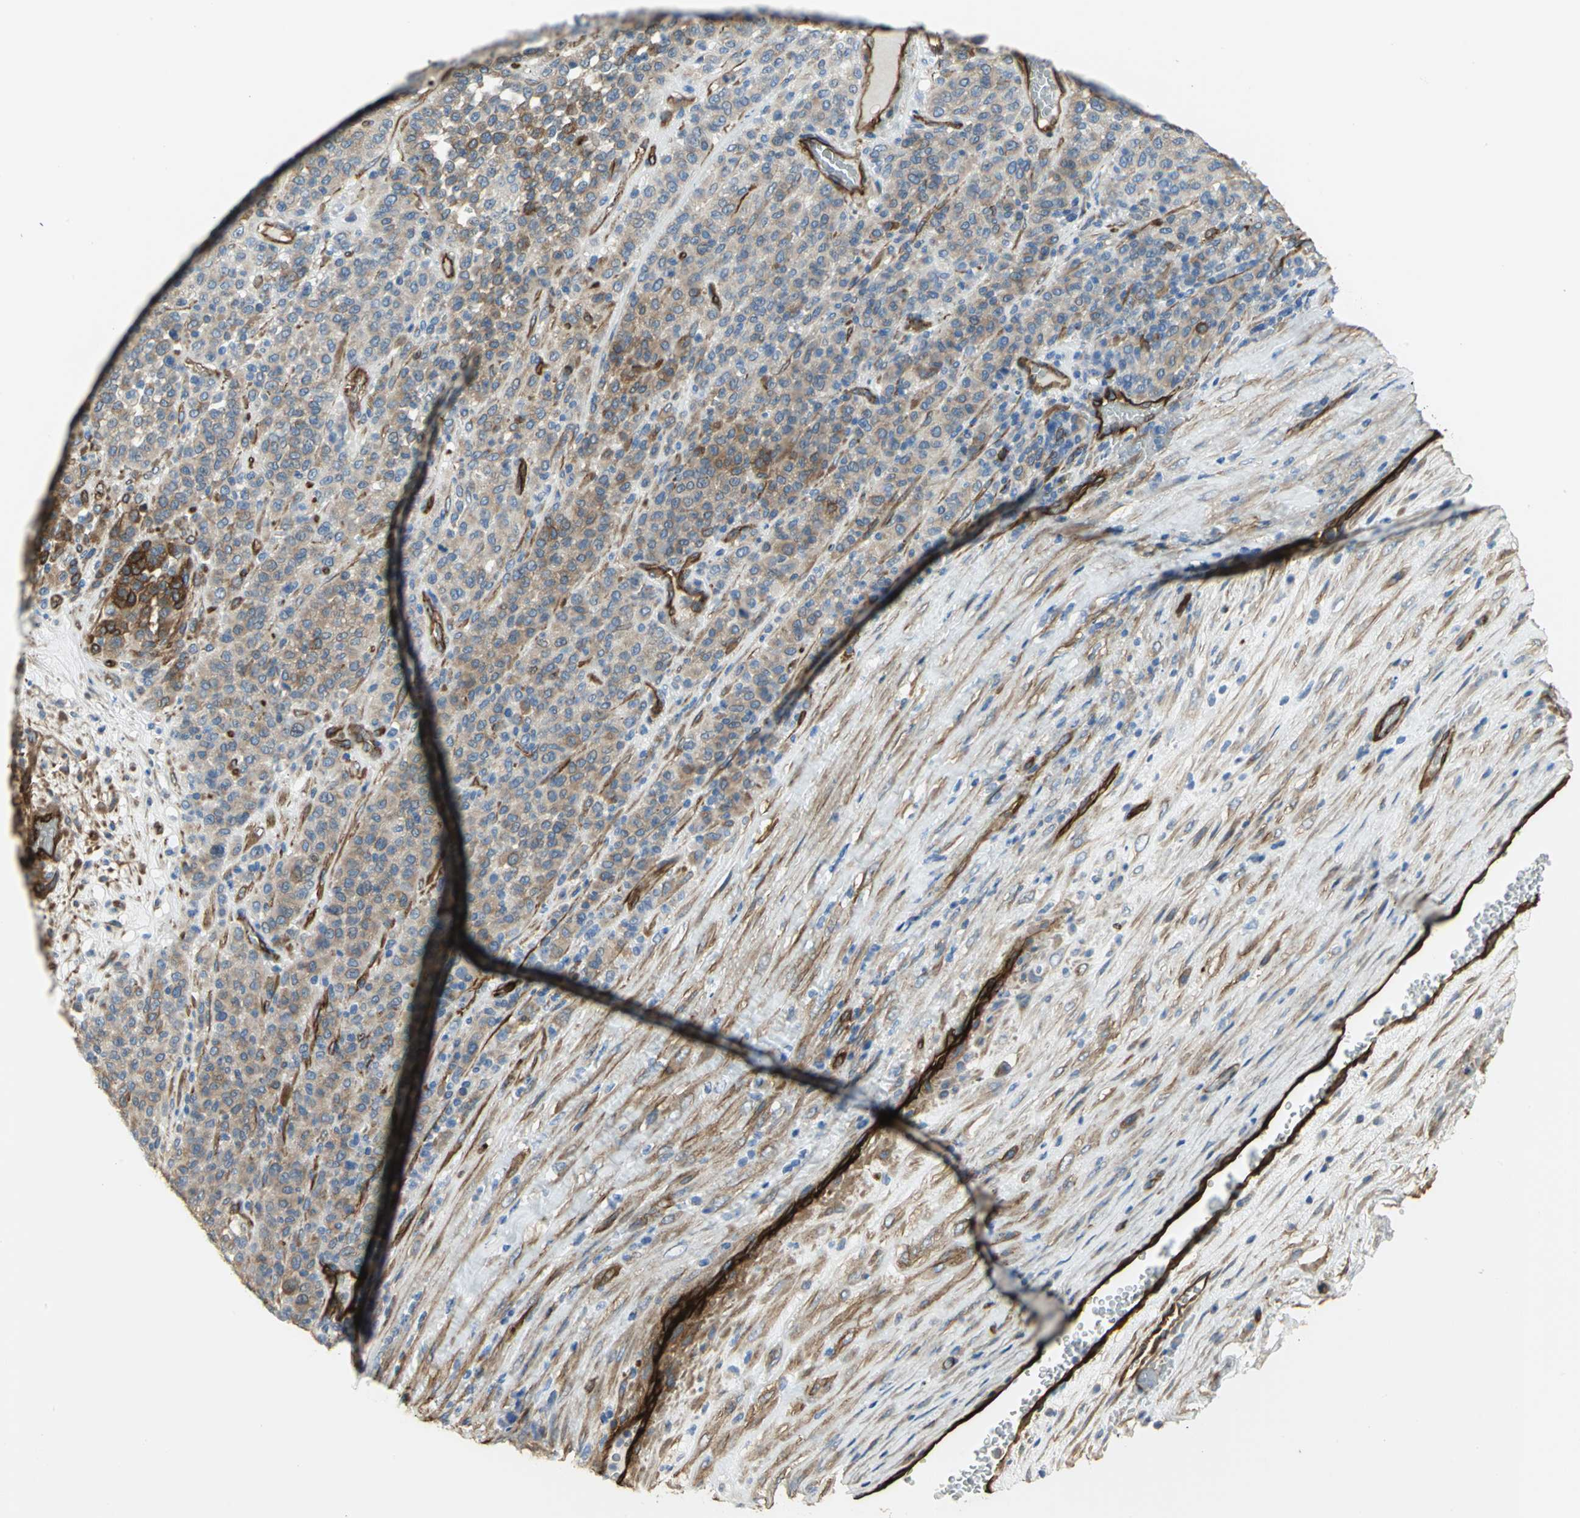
{"staining": {"intensity": "moderate", "quantity": ">75%", "location": "cytoplasmic/membranous"}, "tissue": "melanoma", "cell_type": "Tumor cells", "image_type": "cancer", "snomed": [{"axis": "morphology", "description": "Malignant melanoma, Metastatic site"}, {"axis": "topography", "description": "Pancreas"}], "caption": "Brown immunohistochemical staining in human melanoma shows moderate cytoplasmic/membranous positivity in about >75% of tumor cells.", "gene": "FLNB", "patient": {"sex": "female", "age": 30}}